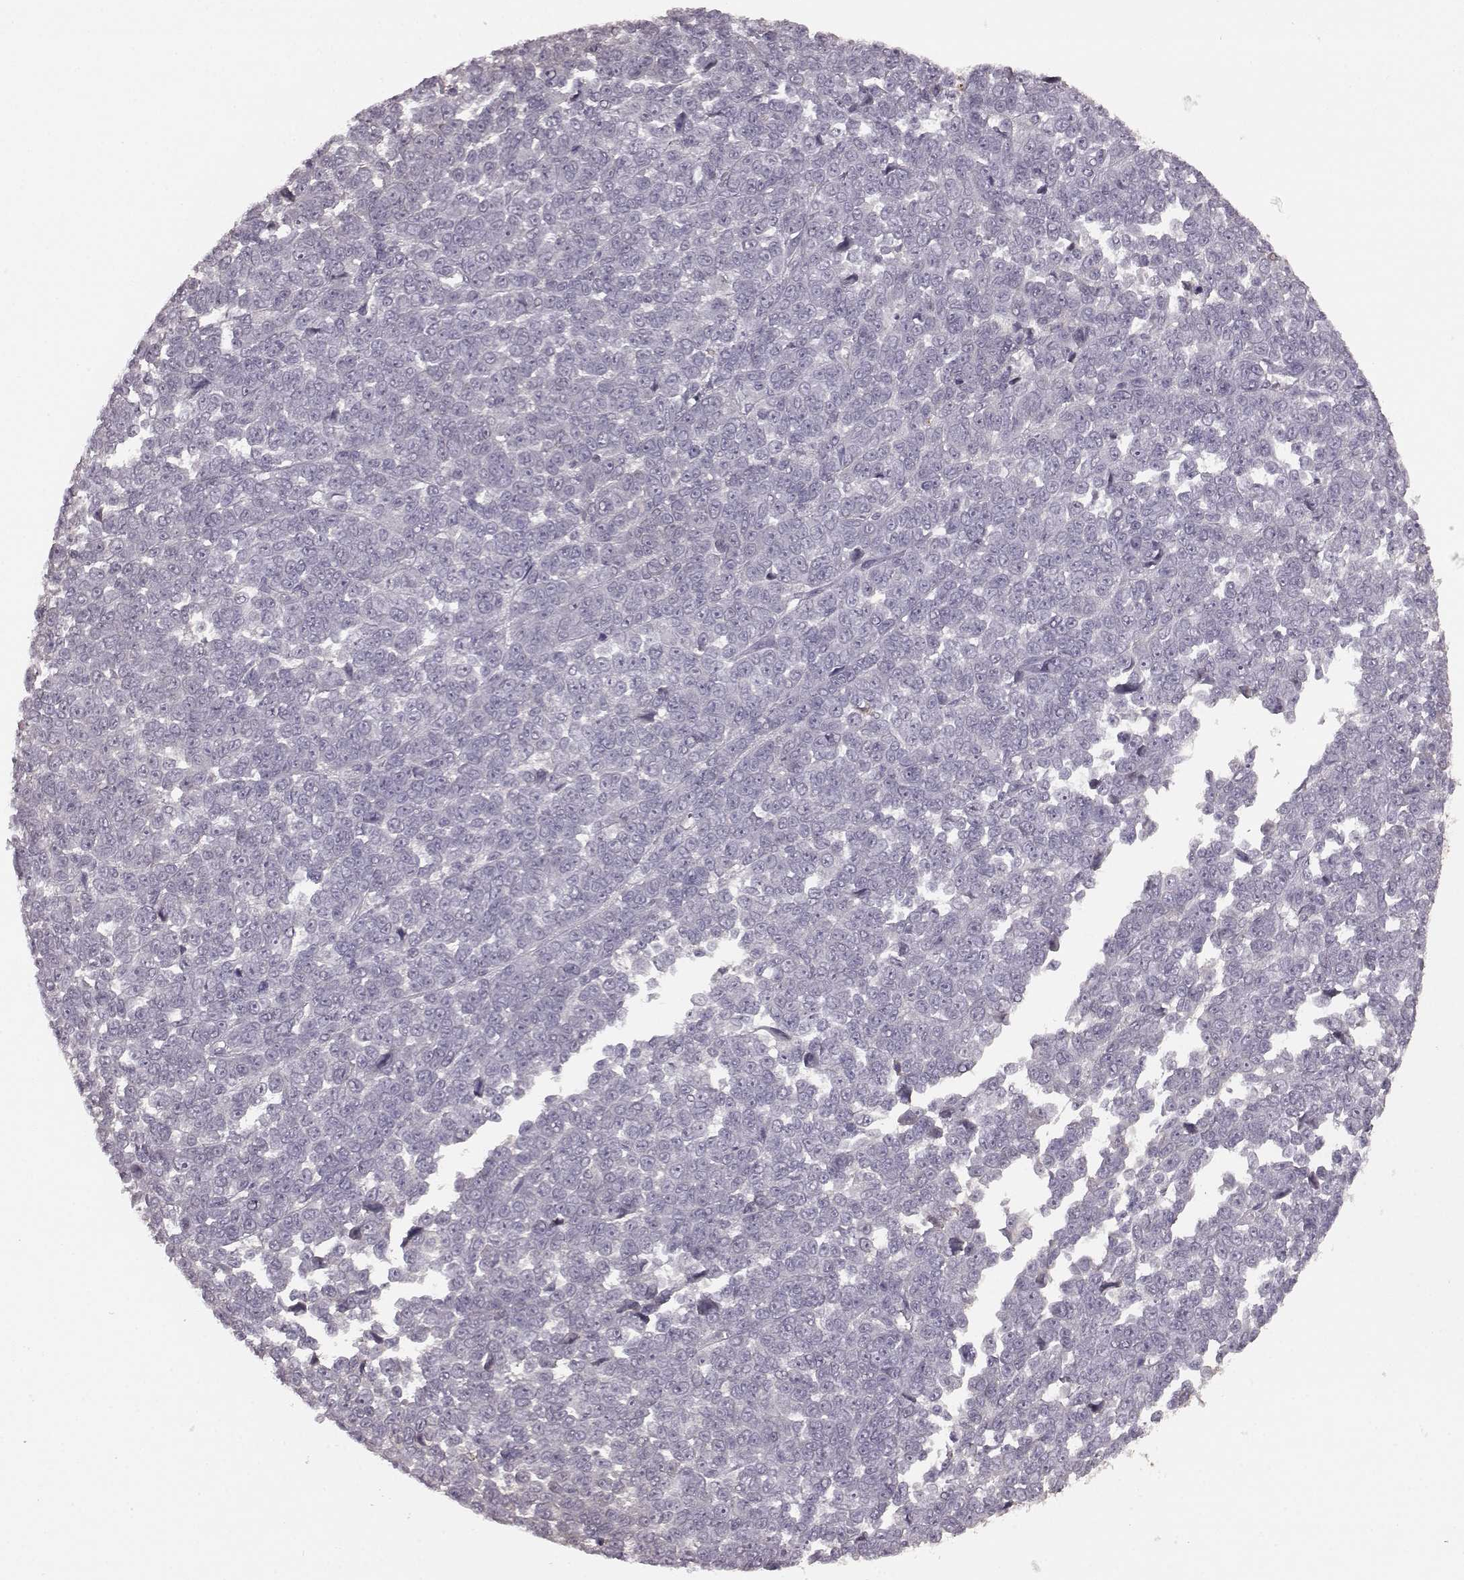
{"staining": {"intensity": "negative", "quantity": "none", "location": "none"}, "tissue": "melanoma", "cell_type": "Tumor cells", "image_type": "cancer", "snomed": [{"axis": "morphology", "description": "Malignant melanoma, NOS"}, {"axis": "topography", "description": "Skin"}], "caption": "Protein analysis of malignant melanoma reveals no significant staining in tumor cells.", "gene": "PDCD1", "patient": {"sex": "female", "age": 95}}